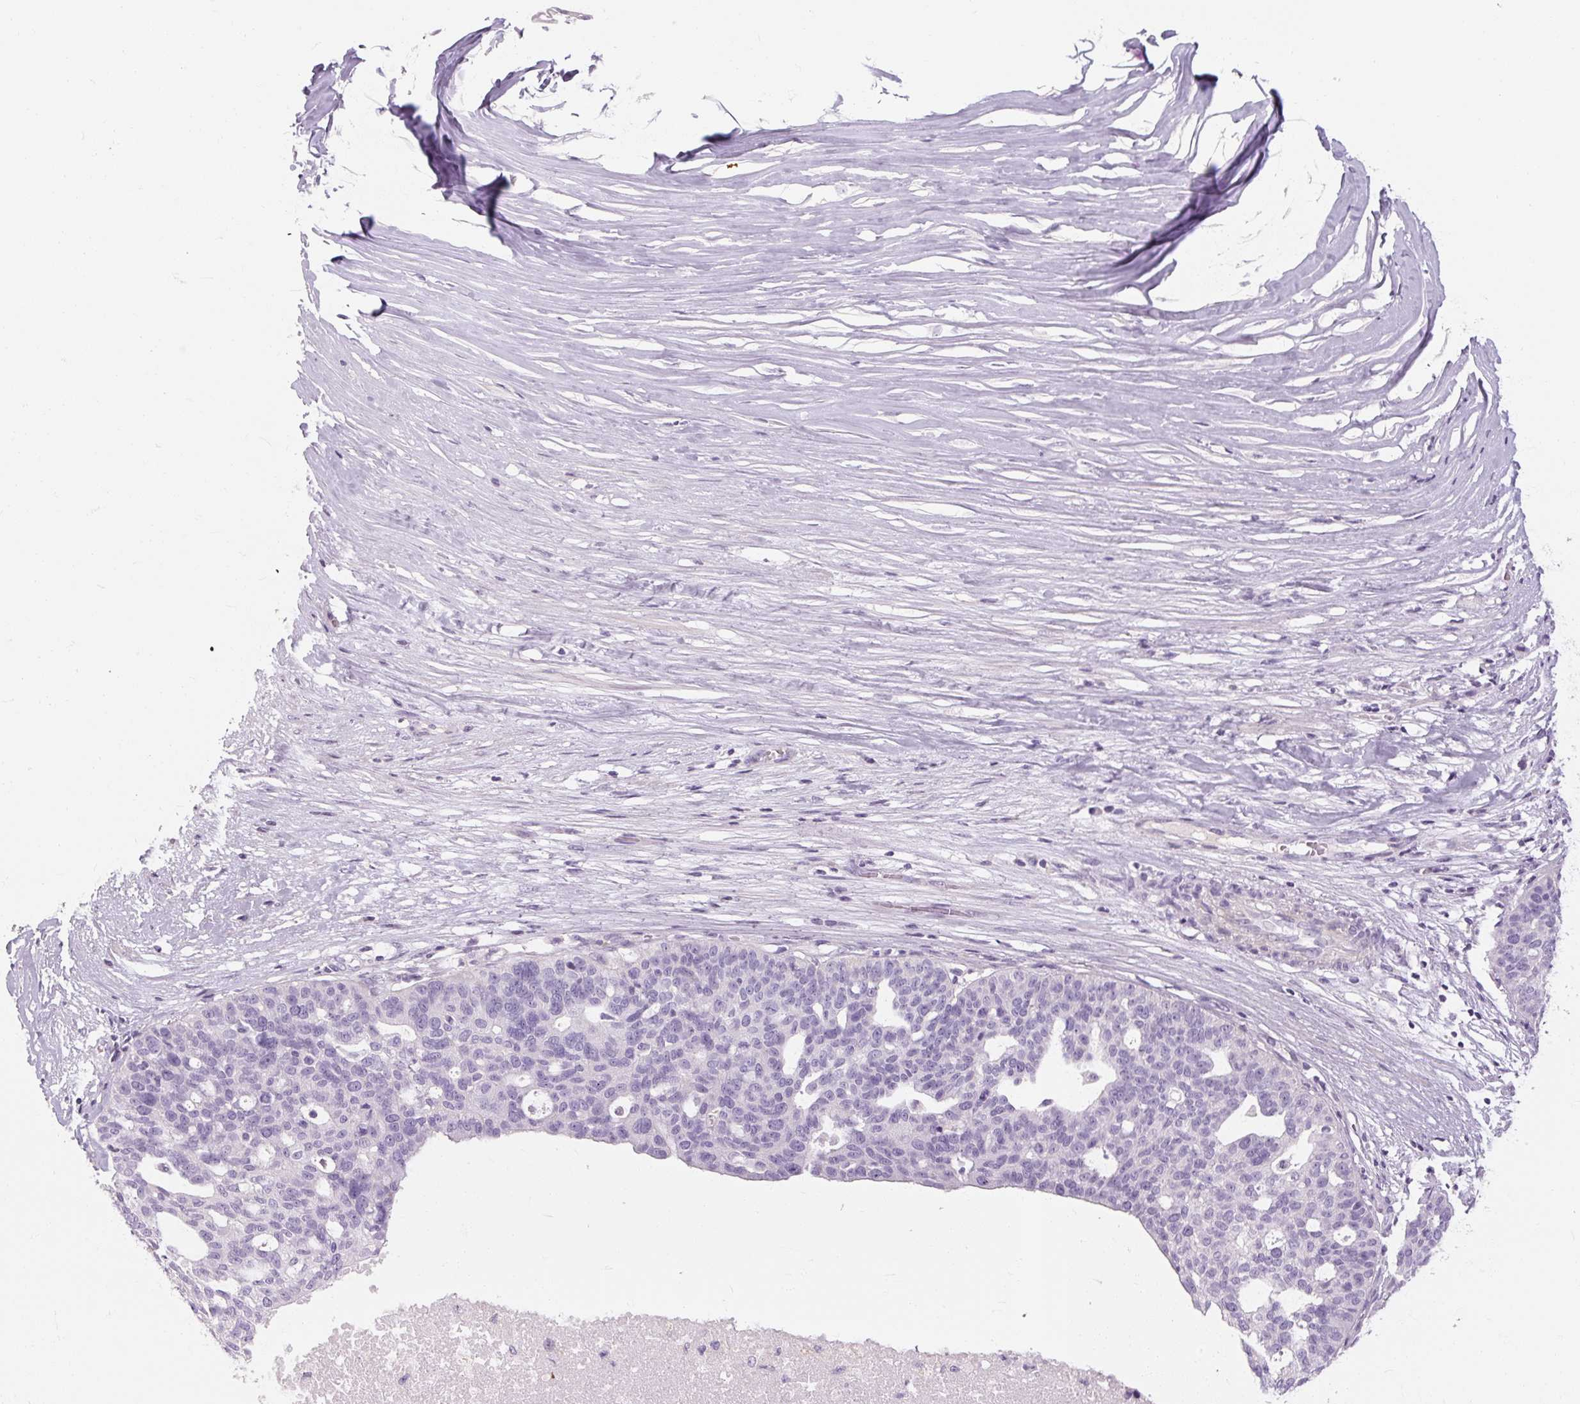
{"staining": {"intensity": "negative", "quantity": "none", "location": "none"}, "tissue": "ovarian cancer", "cell_type": "Tumor cells", "image_type": "cancer", "snomed": [{"axis": "morphology", "description": "Cystadenocarcinoma, serous, NOS"}, {"axis": "topography", "description": "Ovary"}], "caption": "Tumor cells are negative for protein expression in human ovarian cancer (serous cystadenocarcinoma).", "gene": "NFE2L3", "patient": {"sex": "female", "age": 59}}